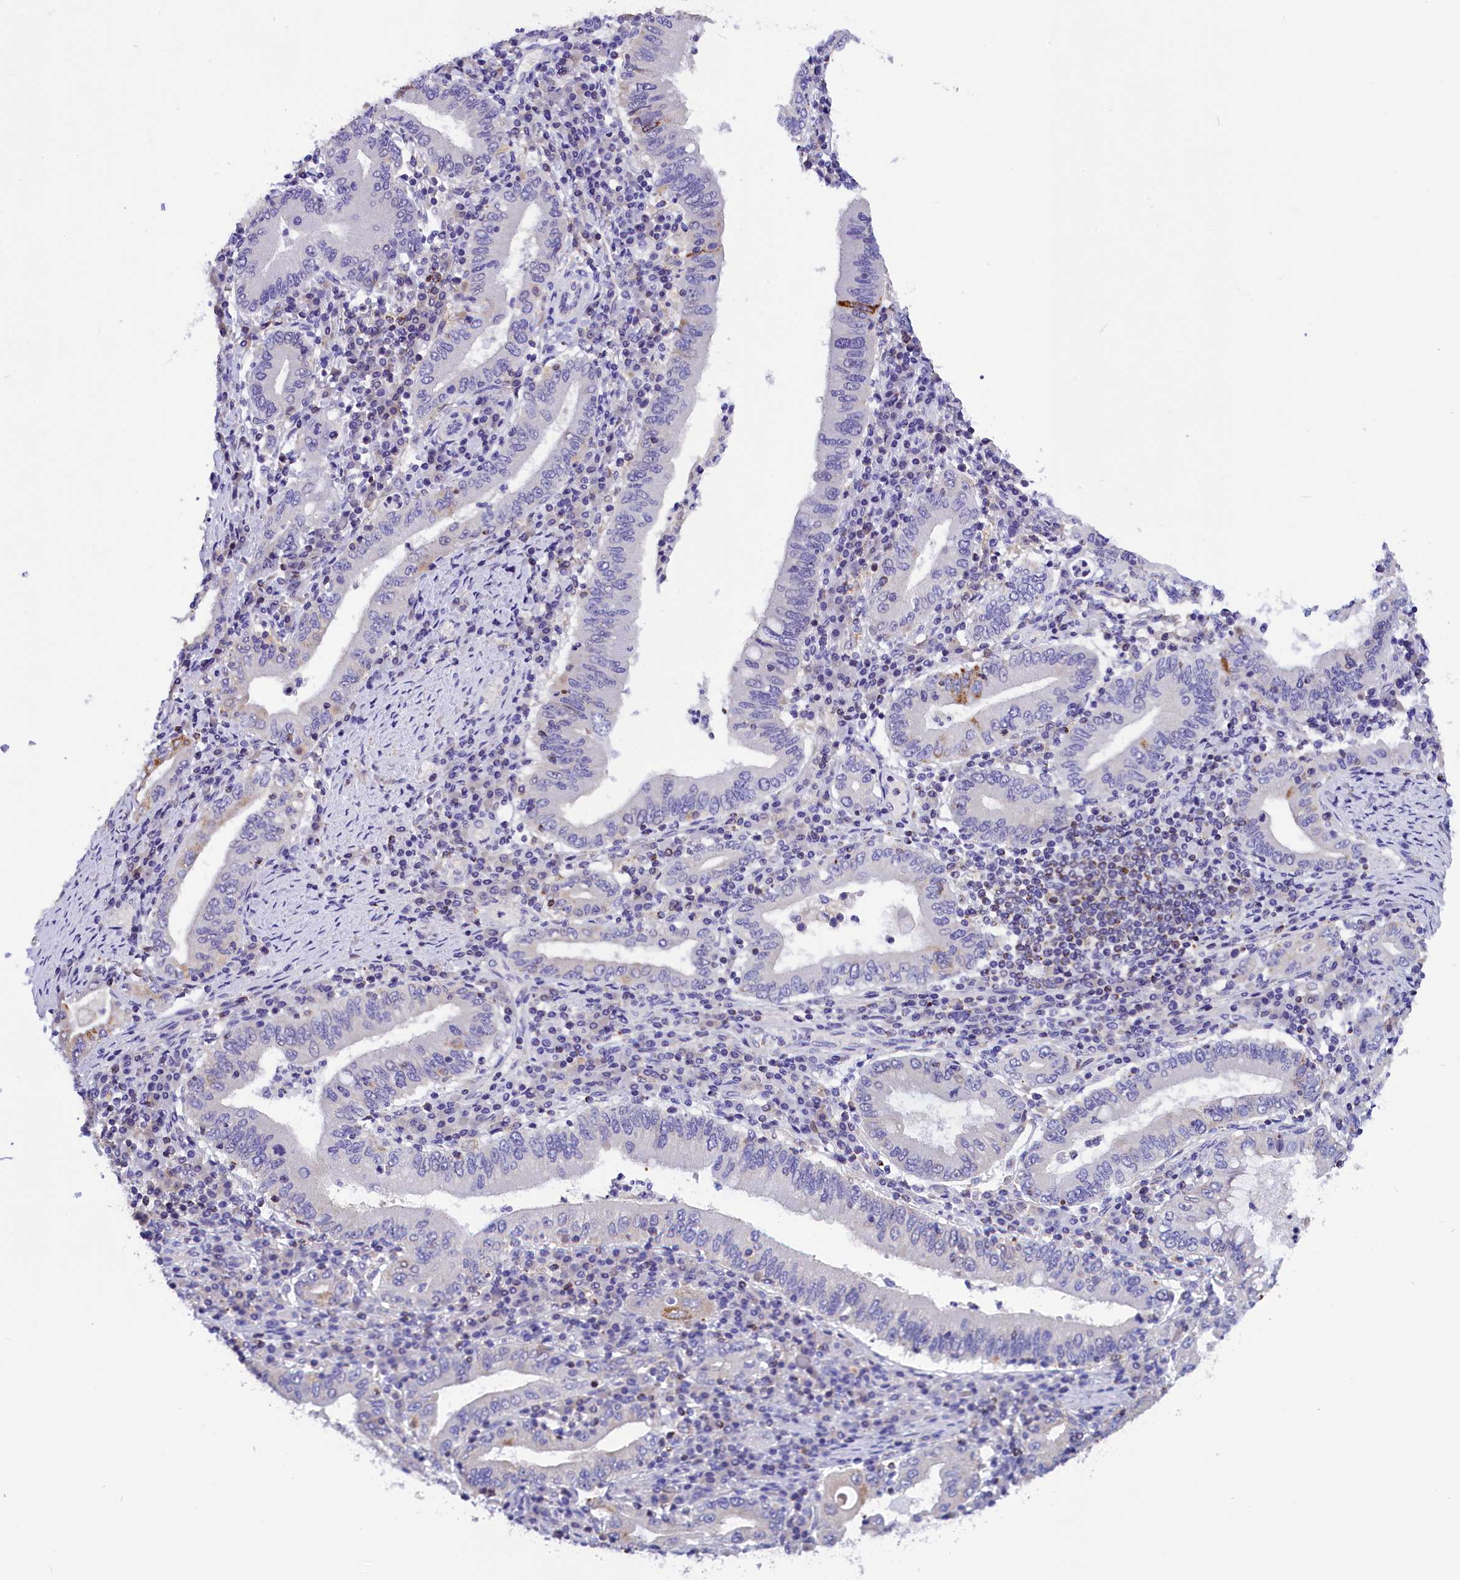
{"staining": {"intensity": "moderate", "quantity": "<25%", "location": "cytoplasmic/membranous"}, "tissue": "stomach cancer", "cell_type": "Tumor cells", "image_type": "cancer", "snomed": [{"axis": "morphology", "description": "Normal tissue, NOS"}, {"axis": "morphology", "description": "Adenocarcinoma, NOS"}, {"axis": "topography", "description": "Esophagus"}, {"axis": "topography", "description": "Stomach, upper"}, {"axis": "topography", "description": "Peripheral nerve tissue"}], "caption": "Immunohistochemistry micrograph of human stomach cancer stained for a protein (brown), which demonstrates low levels of moderate cytoplasmic/membranous staining in approximately <25% of tumor cells.", "gene": "ABAT", "patient": {"sex": "male", "age": 62}}